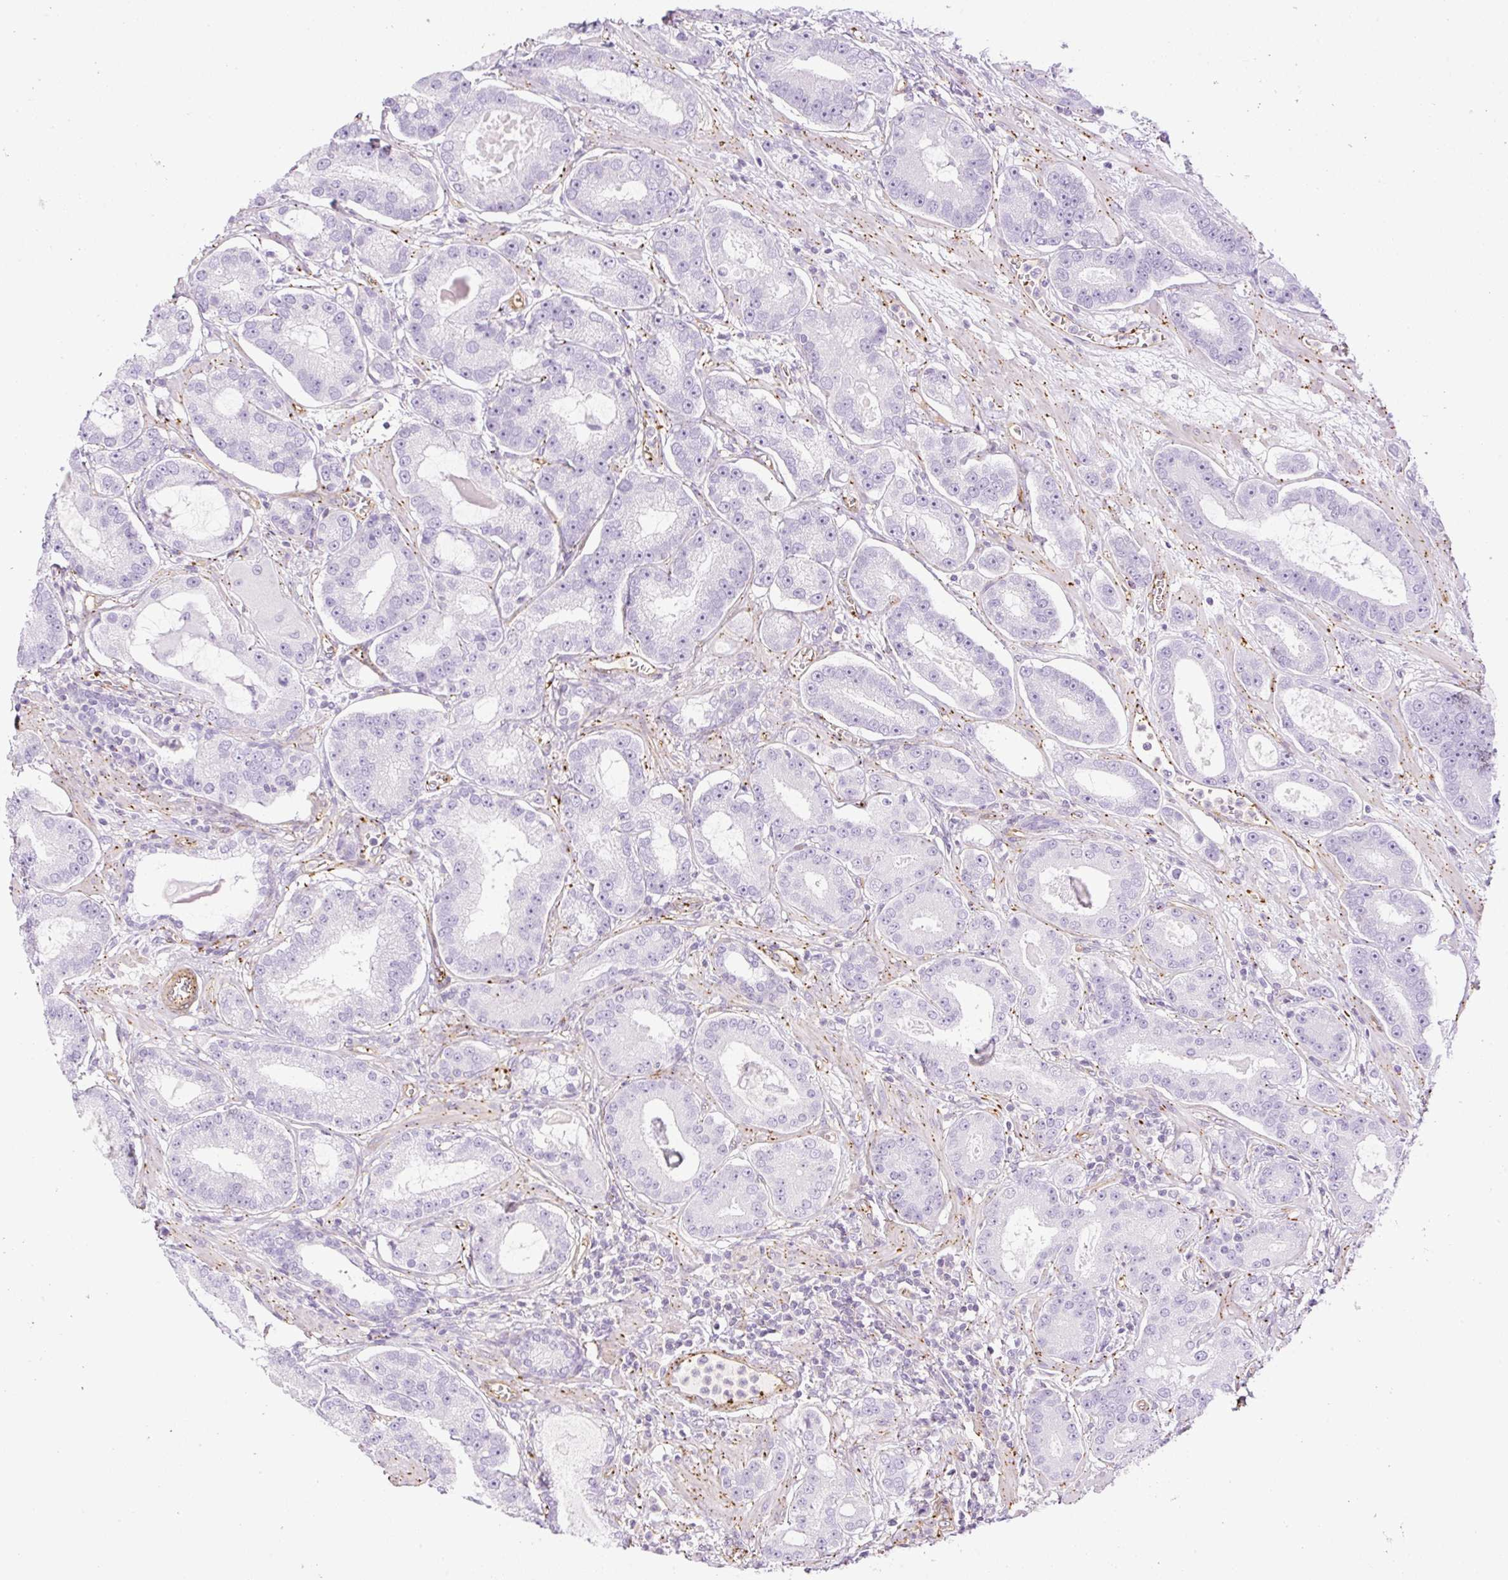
{"staining": {"intensity": "negative", "quantity": "none", "location": "none"}, "tissue": "prostate cancer", "cell_type": "Tumor cells", "image_type": "cancer", "snomed": [{"axis": "morphology", "description": "Adenocarcinoma, High grade"}, {"axis": "topography", "description": "Prostate"}], "caption": "High magnification brightfield microscopy of adenocarcinoma (high-grade) (prostate) stained with DAB (brown) and counterstained with hematoxylin (blue): tumor cells show no significant expression.", "gene": "EHD3", "patient": {"sex": "male", "age": 65}}